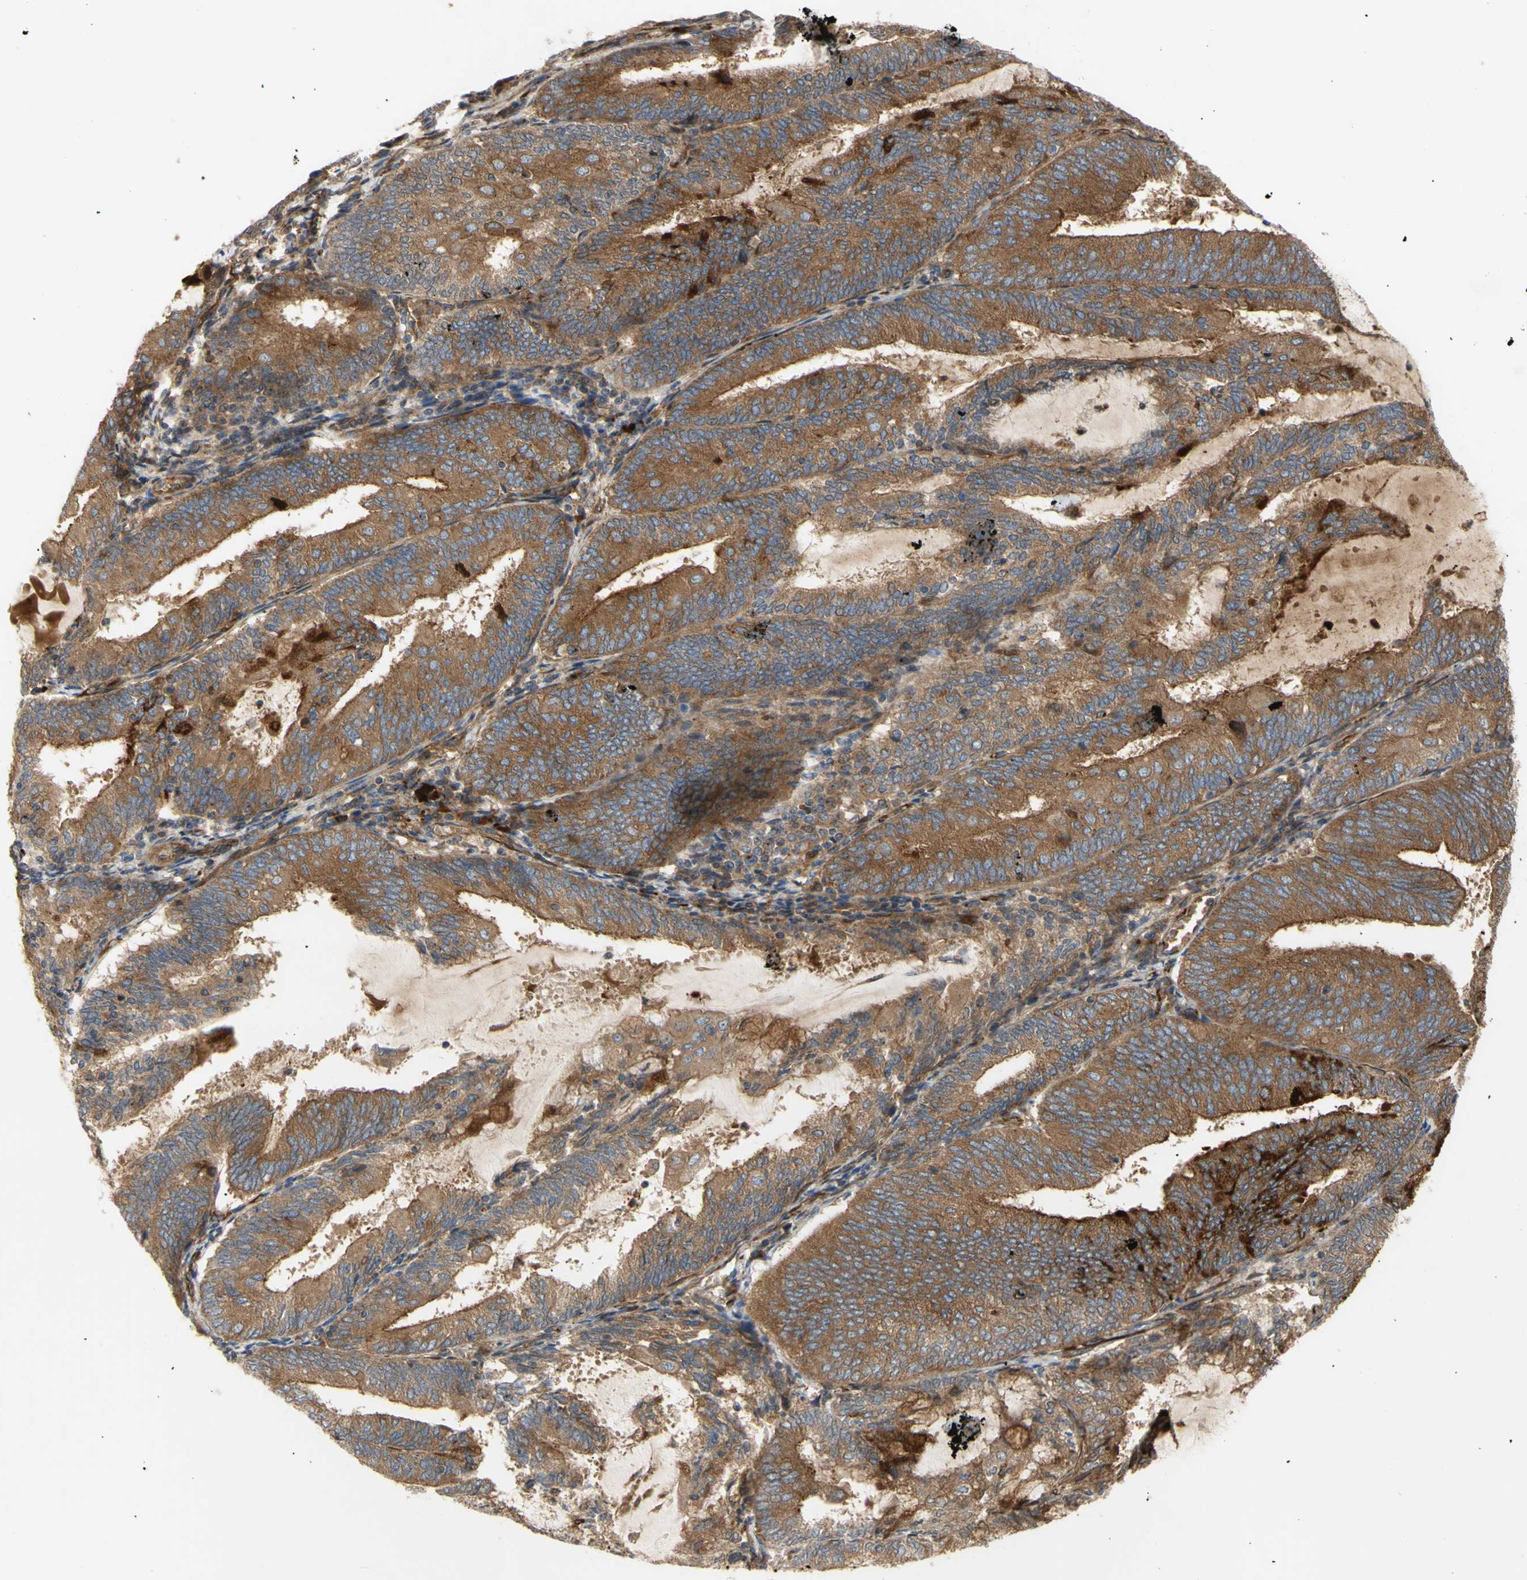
{"staining": {"intensity": "strong", "quantity": ">75%", "location": "cytoplasmic/membranous"}, "tissue": "endometrial cancer", "cell_type": "Tumor cells", "image_type": "cancer", "snomed": [{"axis": "morphology", "description": "Adenocarcinoma, NOS"}, {"axis": "topography", "description": "Endometrium"}], "caption": "About >75% of tumor cells in human endometrial cancer (adenocarcinoma) show strong cytoplasmic/membranous protein positivity as visualized by brown immunohistochemical staining.", "gene": "TUBG2", "patient": {"sex": "female", "age": 81}}